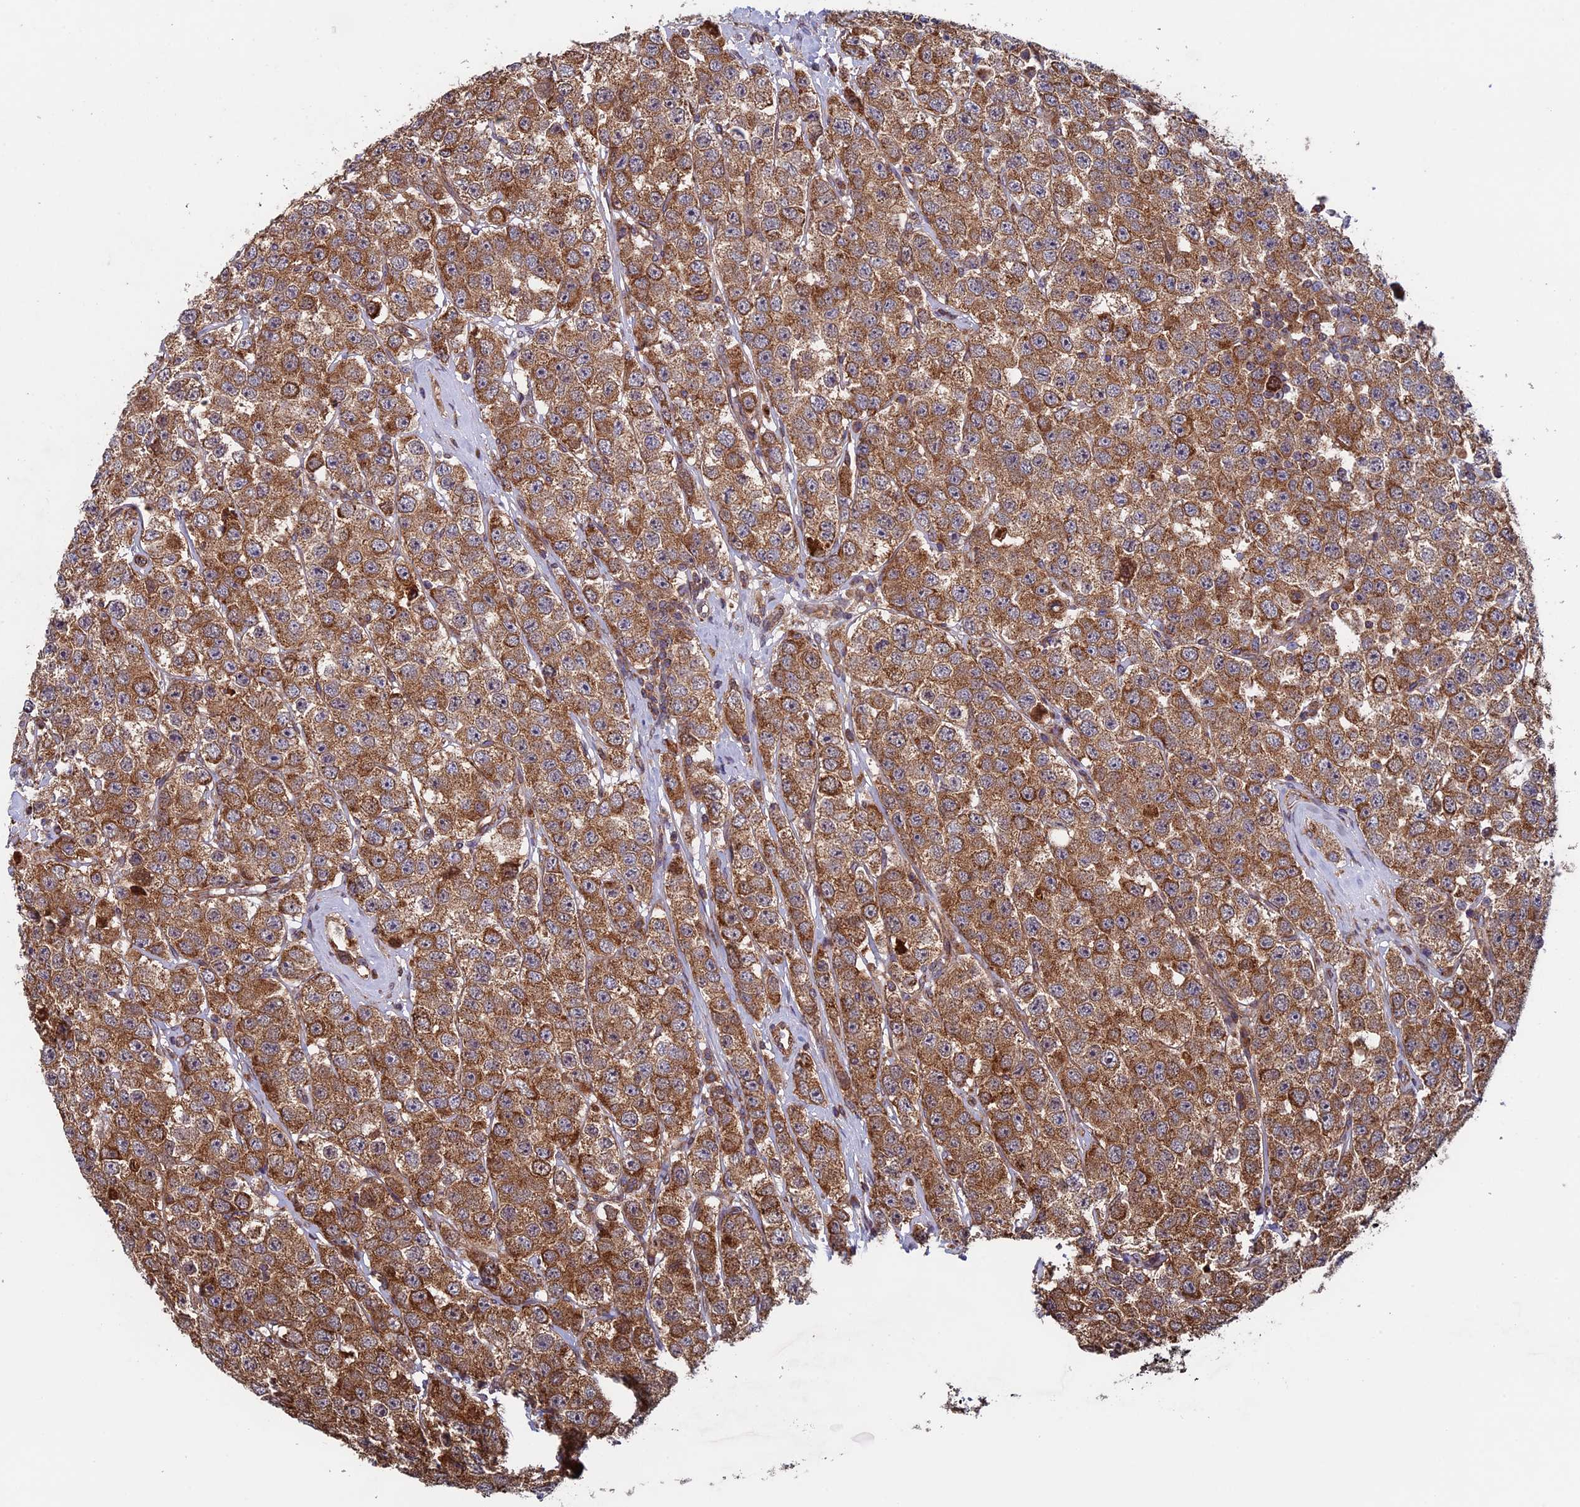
{"staining": {"intensity": "moderate", "quantity": ">75%", "location": "cytoplasmic/membranous"}, "tissue": "testis cancer", "cell_type": "Tumor cells", "image_type": "cancer", "snomed": [{"axis": "morphology", "description": "Seminoma, NOS"}, {"axis": "topography", "description": "Testis"}], "caption": "Seminoma (testis) stained with a protein marker exhibits moderate staining in tumor cells.", "gene": "CCDC8", "patient": {"sex": "male", "age": 28}}